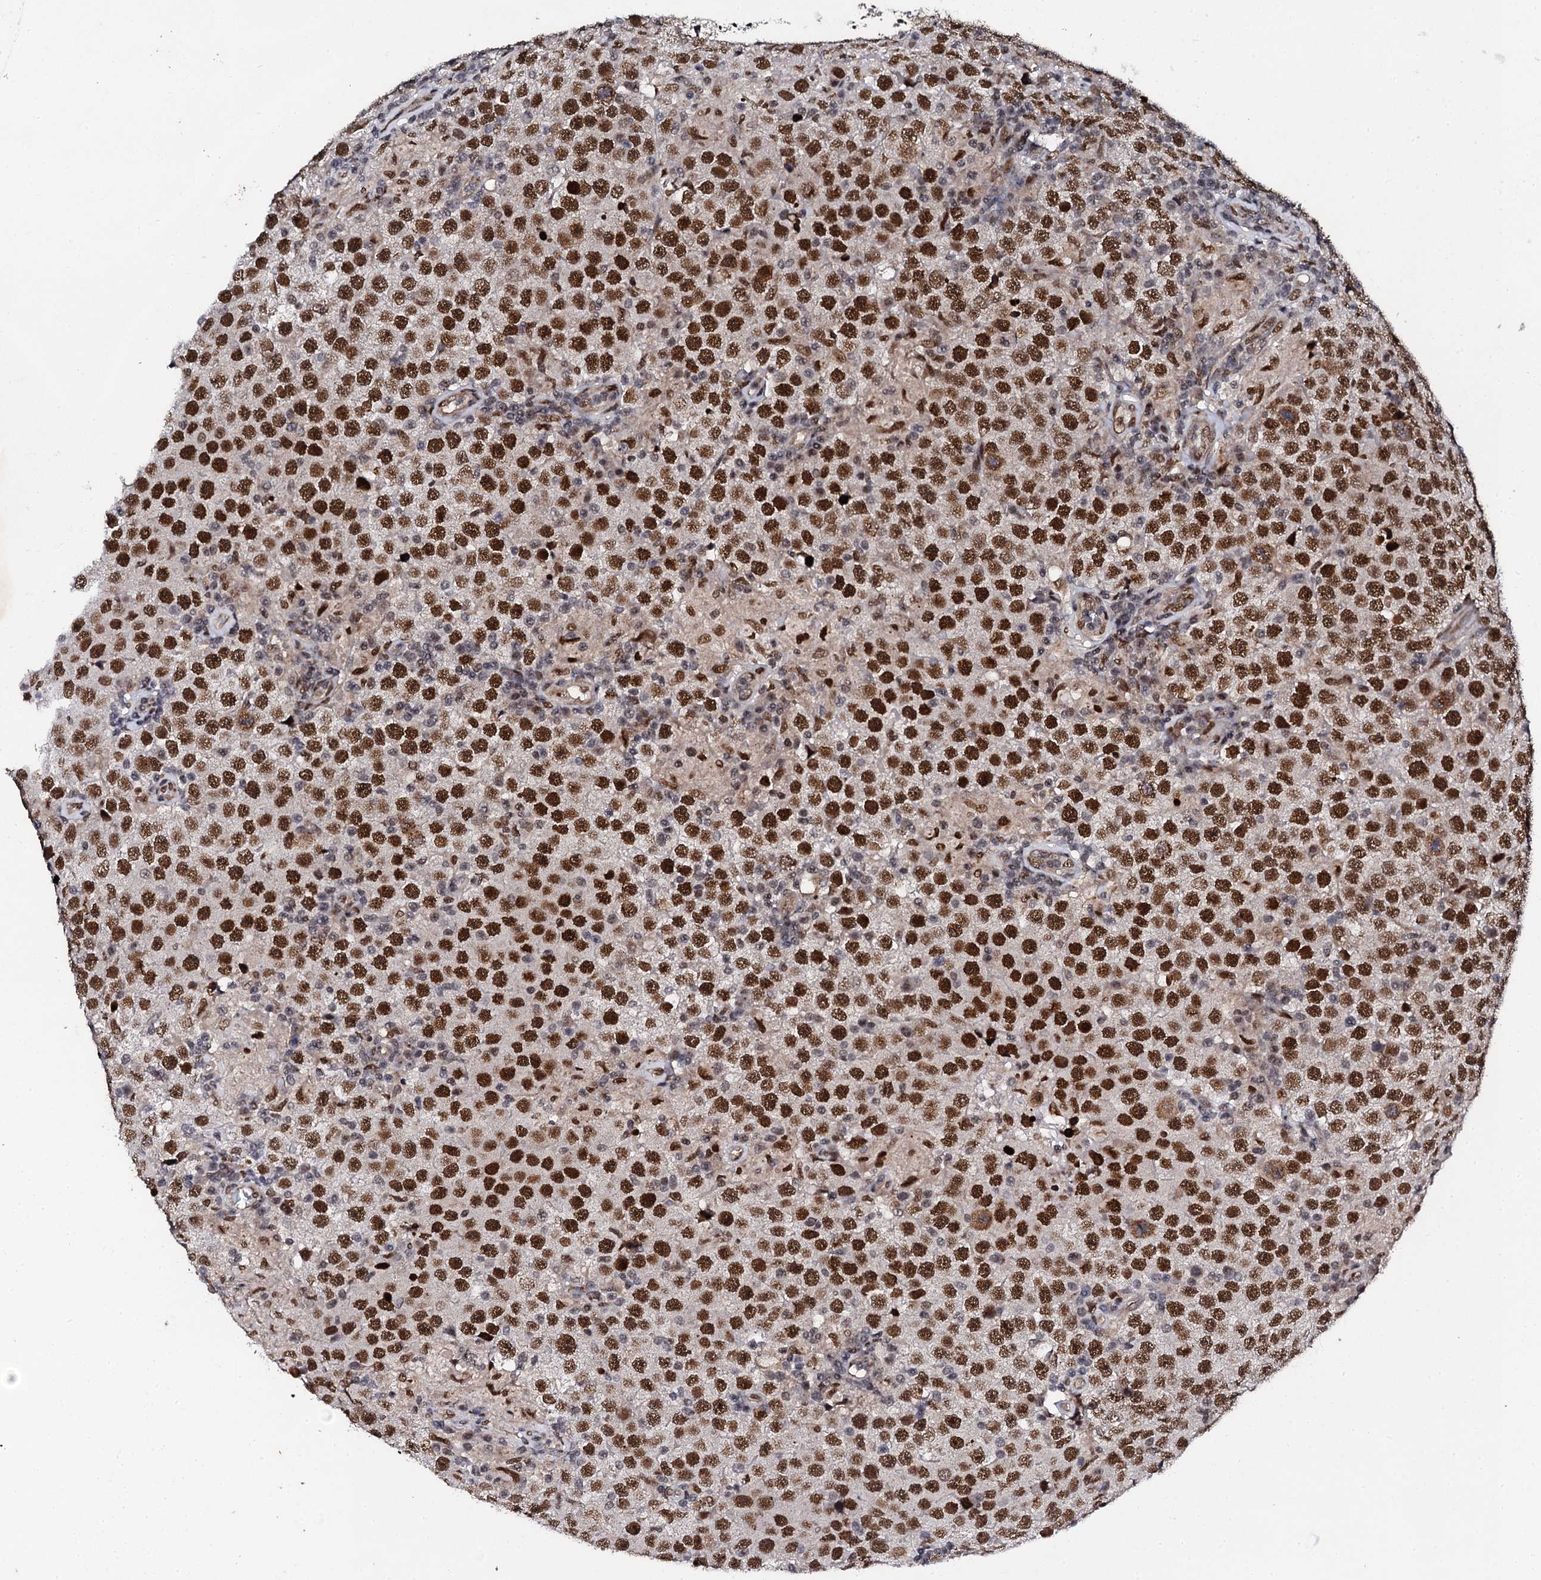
{"staining": {"intensity": "strong", "quantity": ">75%", "location": "nuclear"}, "tissue": "testis cancer", "cell_type": "Tumor cells", "image_type": "cancer", "snomed": [{"axis": "morphology", "description": "Normal tissue, NOS"}, {"axis": "morphology", "description": "Urothelial carcinoma, High grade"}, {"axis": "morphology", "description": "Seminoma, NOS"}, {"axis": "morphology", "description": "Carcinoma, Embryonal, NOS"}, {"axis": "topography", "description": "Urinary bladder"}, {"axis": "topography", "description": "Testis"}], "caption": "Immunohistochemical staining of human testis seminoma shows strong nuclear protein positivity in approximately >75% of tumor cells.", "gene": "CSTF3", "patient": {"sex": "male", "age": 41}}